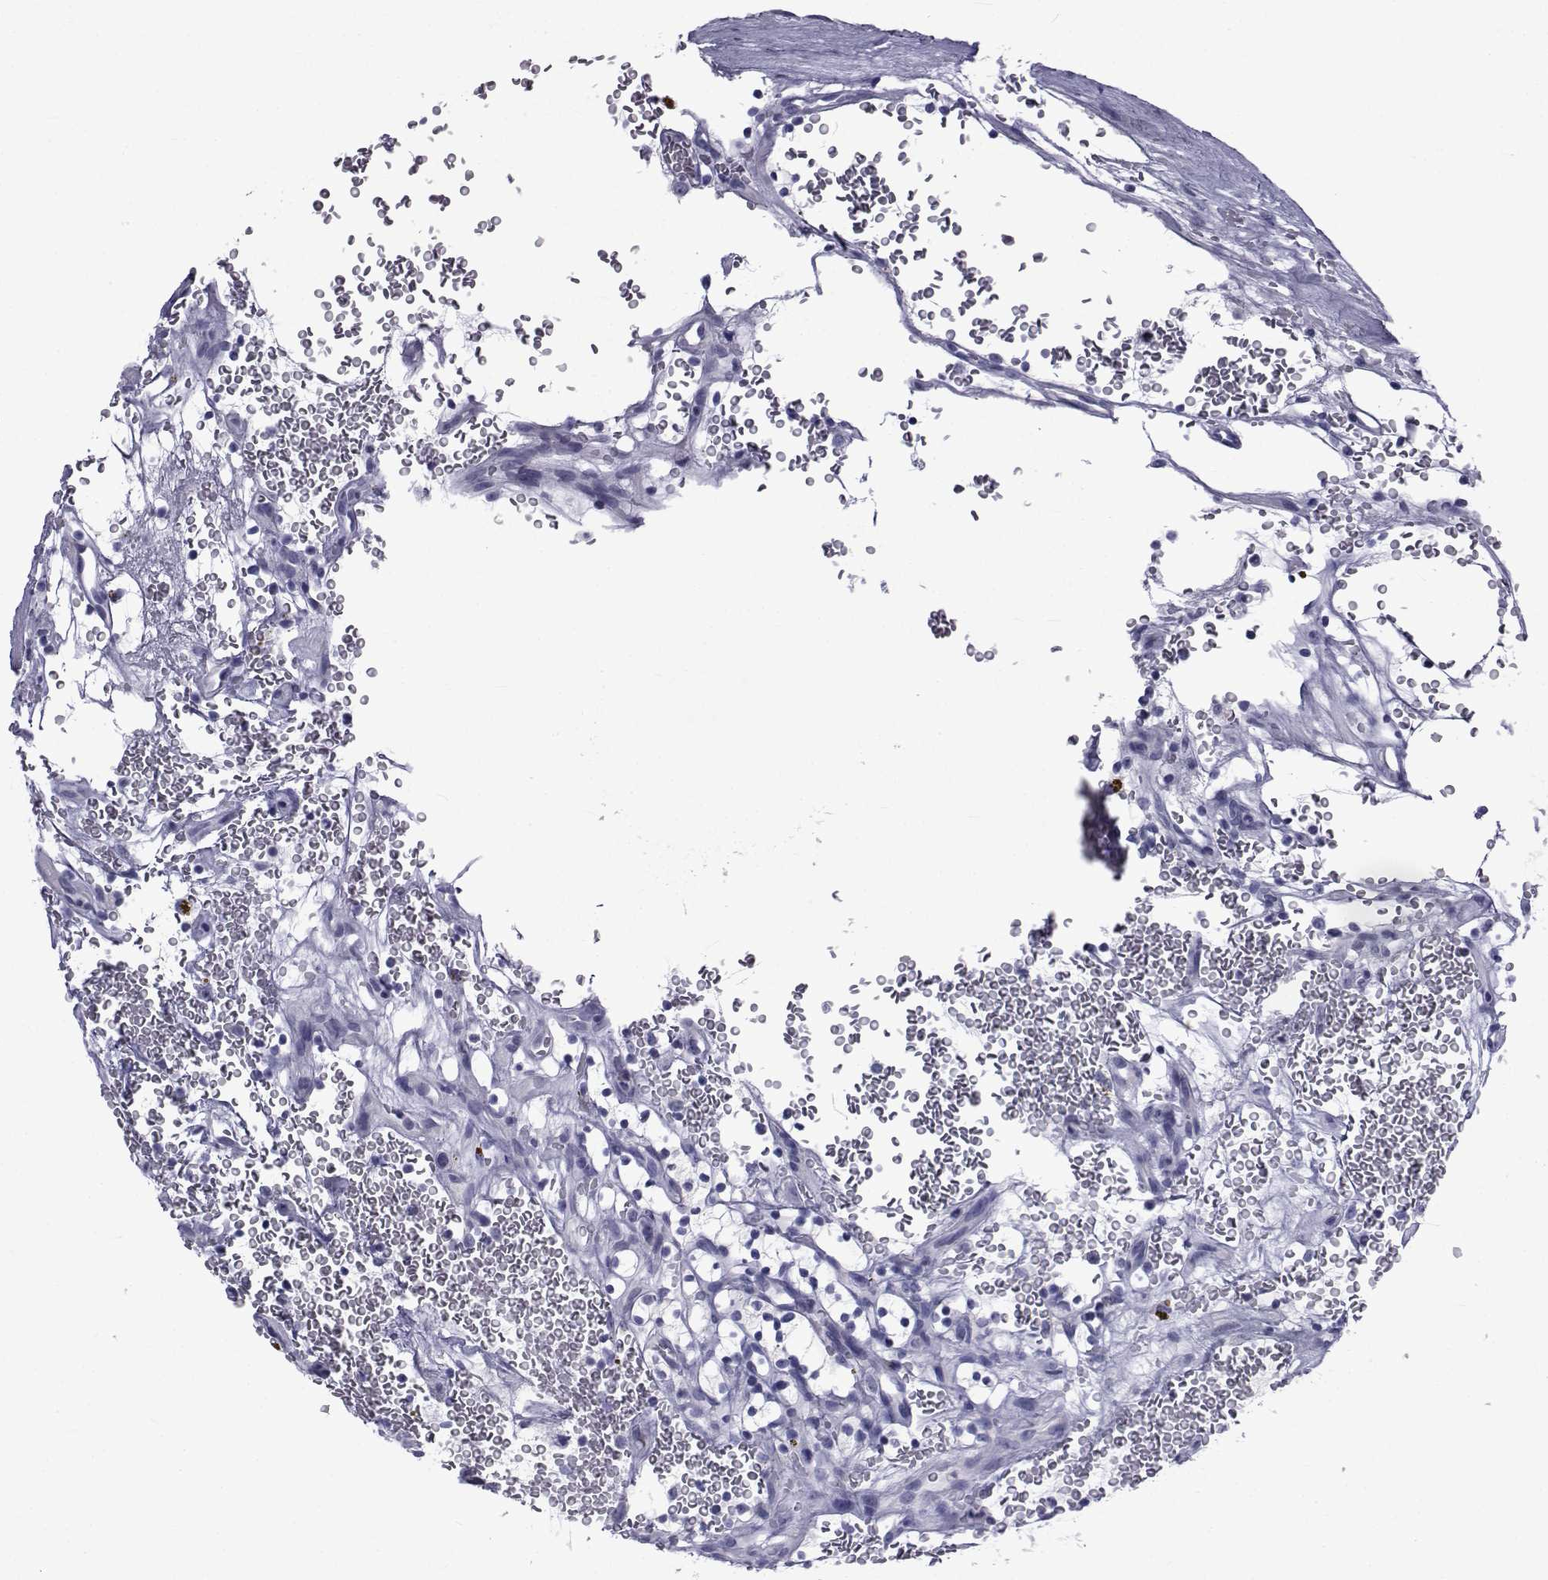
{"staining": {"intensity": "negative", "quantity": "none", "location": "none"}, "tissue": "renal cancer", "cell_type": "Tumor cells", "image_type": "cancer", "snomed": [{"axis": "morphology", "description": "Adenocarcinoma, NOS"}, {"axis": "topography", "description": "Kidney"}], "caption": "Renal cancer was stained to show a protein in brown. There is no significant staining in tumor cells. Nuclei are stained in blue.", "gene": "PDE6H", "patient": {"sex": "female", "age": 64}}